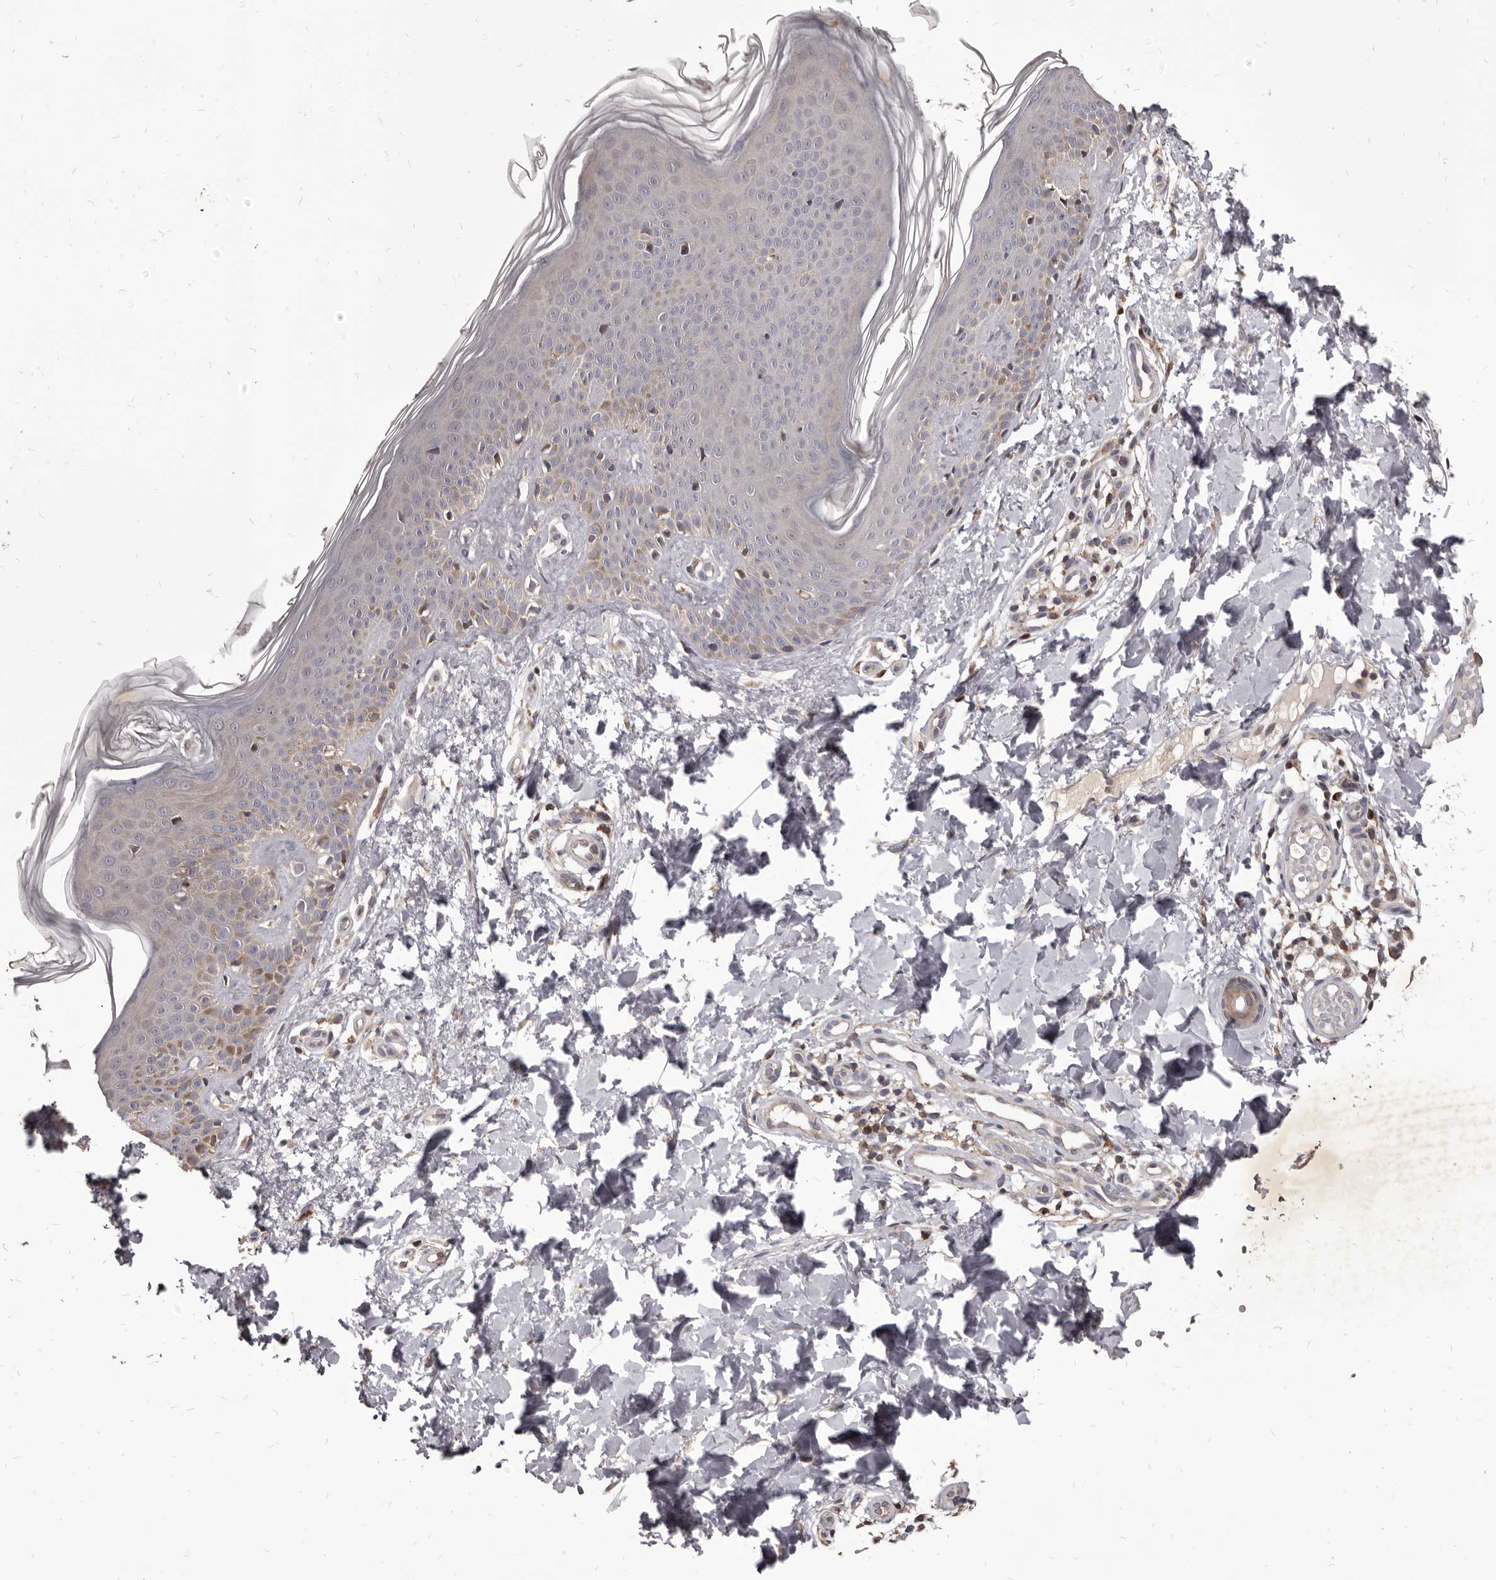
{"staining": {"intensity": "weak", "quantity": ">75%", "location": "cytoplasmic/membranous"}, "tissue": "skin", "cell_type": "Fibroblasts", "image_type": "normal", "snomed": [{"axis": "morphology", "description": "Normal tissue, NOS"}, {"axis": "topography", "description": "Skin"}], "caption": "About >75% of fibroblasts in unremarkable human skin display weak cytoplasmic/membranous protein expression as visualized by brown immunohistochemical staining.", "gene": "MAP3K14", "patient": {"sex": "male", "age": 37}}